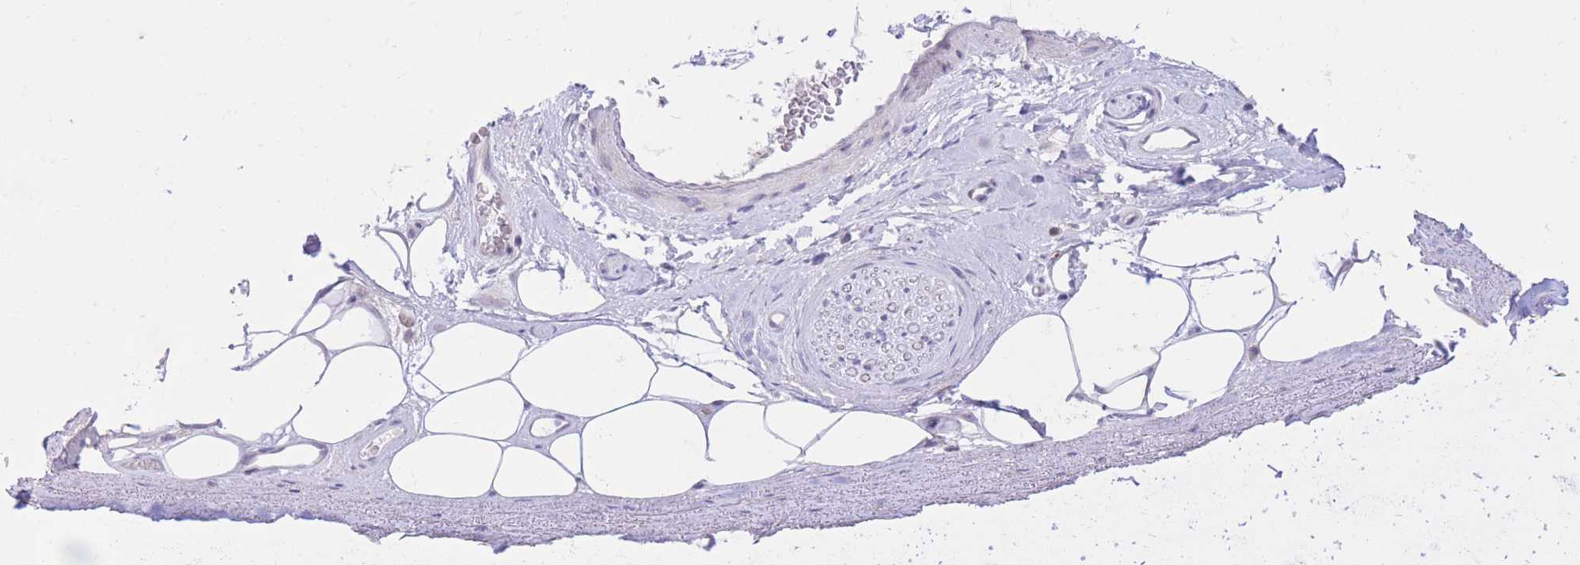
{"staining": {"intensity": "negative", "quantity": "none", "location": "none"}, "tissue": "adipose tissue", "cell_type": "Adipocytes", "image_type": "normal", "snomed": [{"axis": "morphology", "description": "Normal tissue, NOS"}, {"axis": "topography", "description": "Cartilage tissue"}], "caption": "There is no significant positivity in adipocytes of adipose tissue. (DAB immunohistochemistry (IHC) with hematoxylin counter stain).", "gene": "RPL39L", "patient": {"sex": "male", "age": 81}}